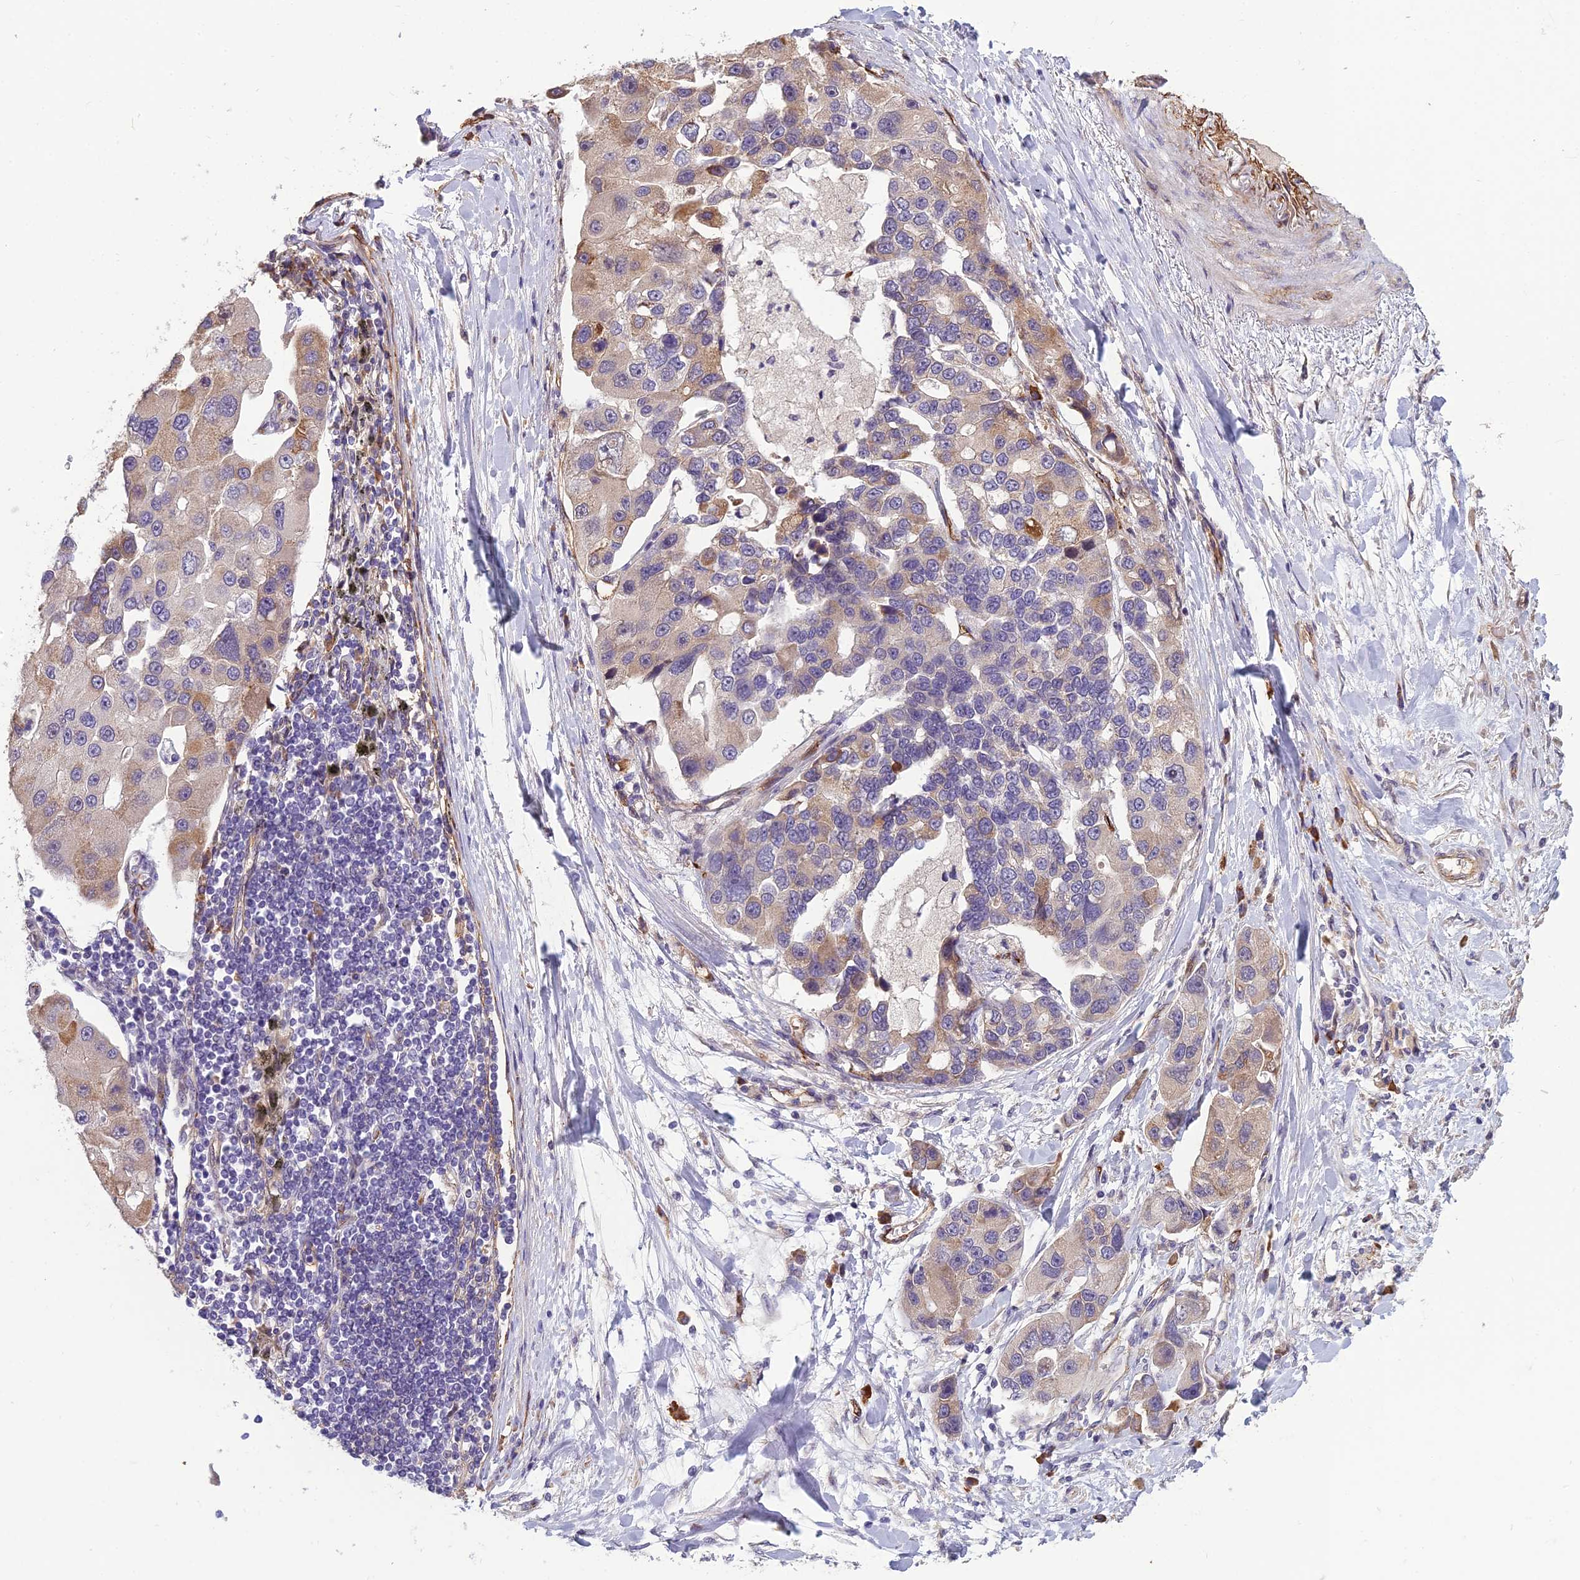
{"staining": {"intensity": "weak", "quantity": "25%-75%", "location": "cytoplasmic/membranous"}, "tissue": "lung cancer", "cell_type": "Tumor cells", "image_type": "cancer", "snomed": [{"axis": "morphology", "description": "Adenocarcinoma, NOS"}, {"axis": "topography", "description": "Lung"}], "caption": "Immunohistochemistry (IHC) (DAB) staining of human lung cancer (adenocarcinoma) shows weak cytoplasmic/membranous protein expression in about 25%-75% of tumor cells. The staining was performed using DAB (3,3'-diaminobenzidine), with brown indicating positive protein expression. Nuclei are stained blue with hematoxylin.", "gene": "TSPAN15", "patient": {"sex": "female", "age": 54}}